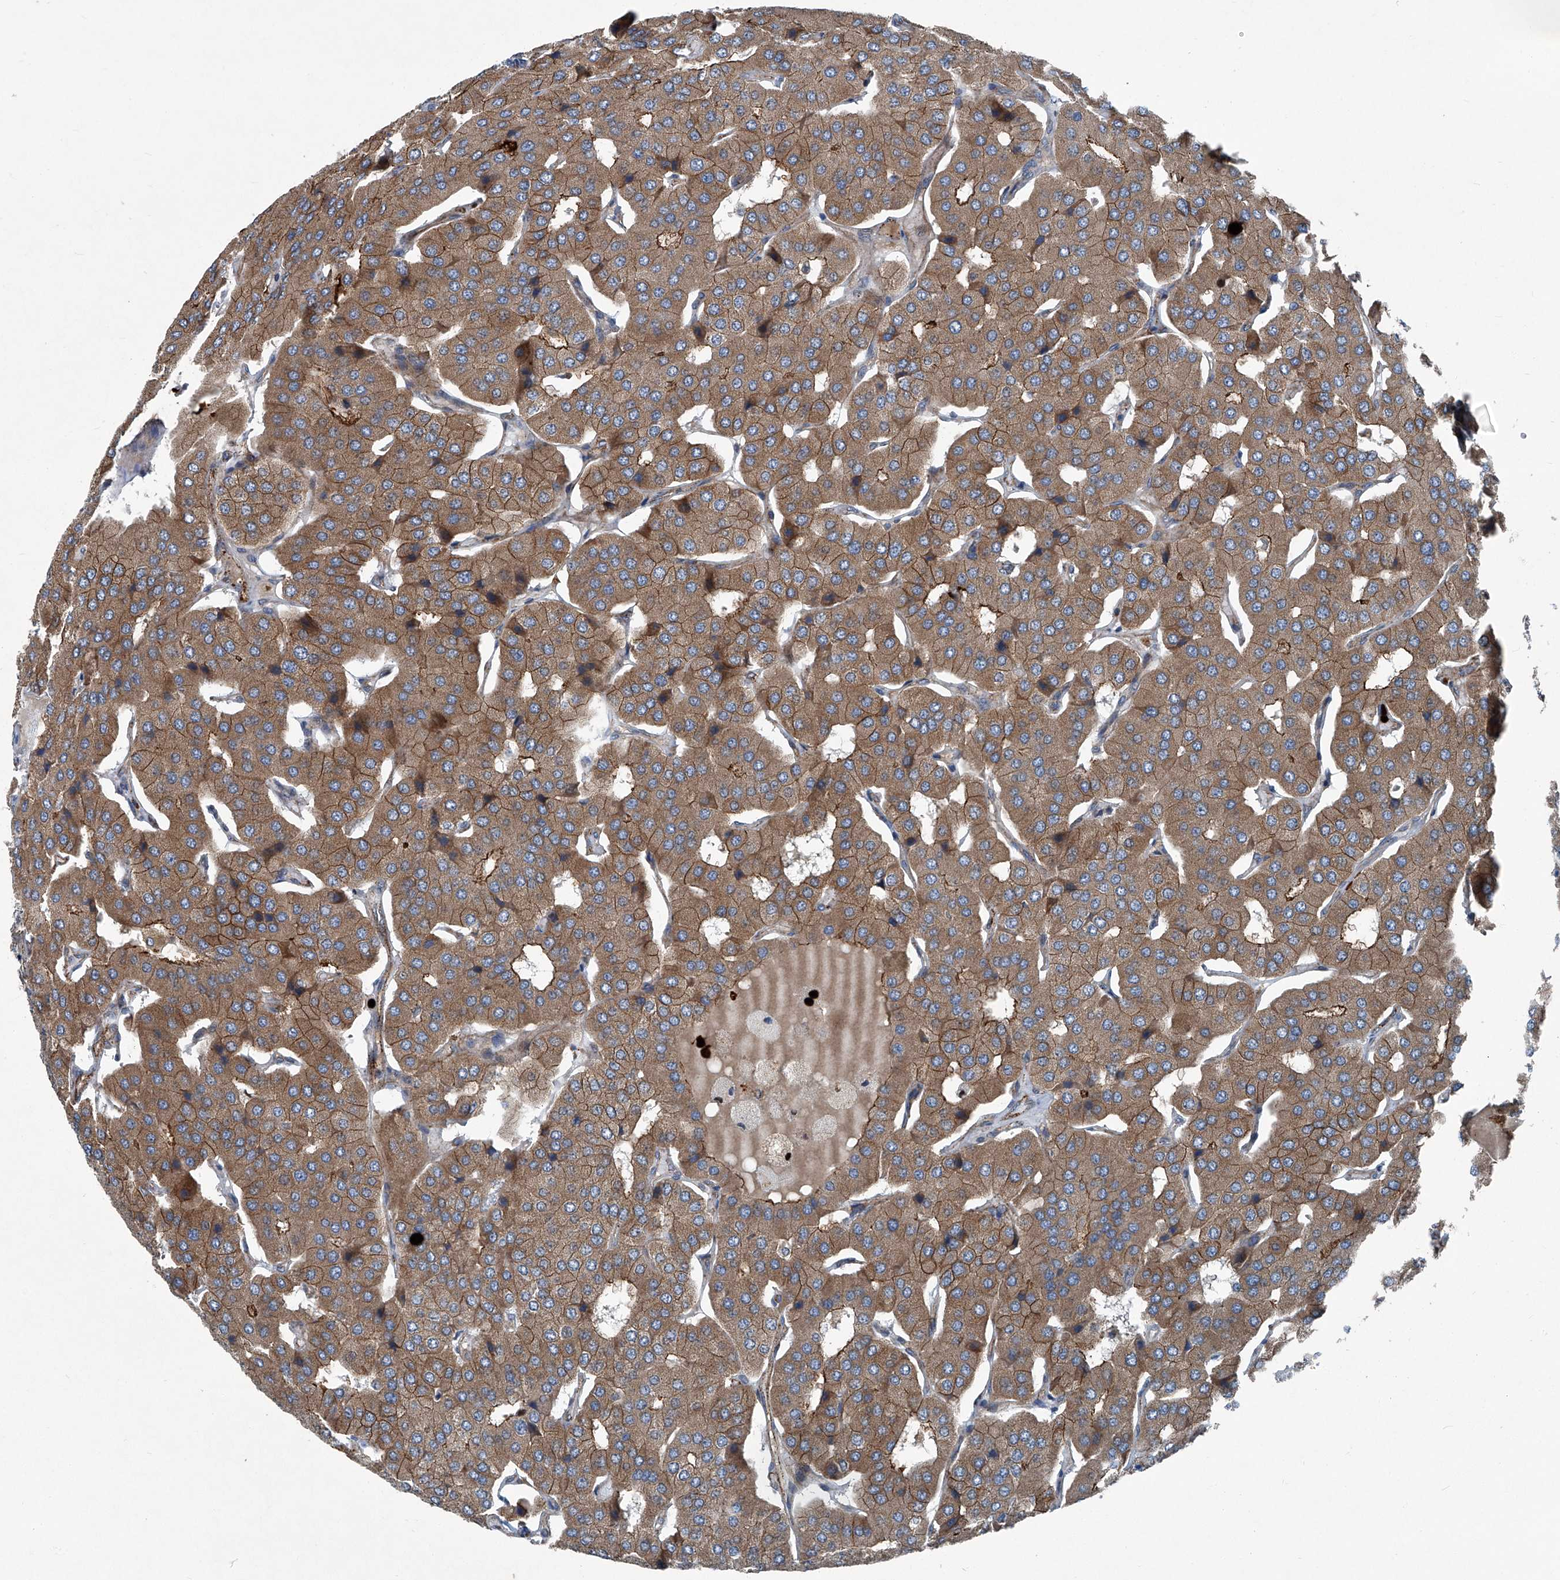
{"staining": {"intensity": "moderate", "quantity": ">75%", "location": "cytoplasmic/membranous"}, "tissue": "parathyroid gland", "cell_type": "Glandular cells", "image_type": "normal", "snomed": [{"axis": "morphology", "description": "Normal tissue, NOS"}, {"axis": "morphology", "description": "Adenoma, NOS"}, {"axis": "topography", "description": "Parathyroid gland"}], "caption": "Protein expression analysis of normal human parathyroid gland reveals moderate cytoplasmic/membranous staining in about >75% of glandular cells. (IHC, brightfield microscopy, high magnification).", "gene": "SENP2", "patient": {"sex": "female", "age": 86}}